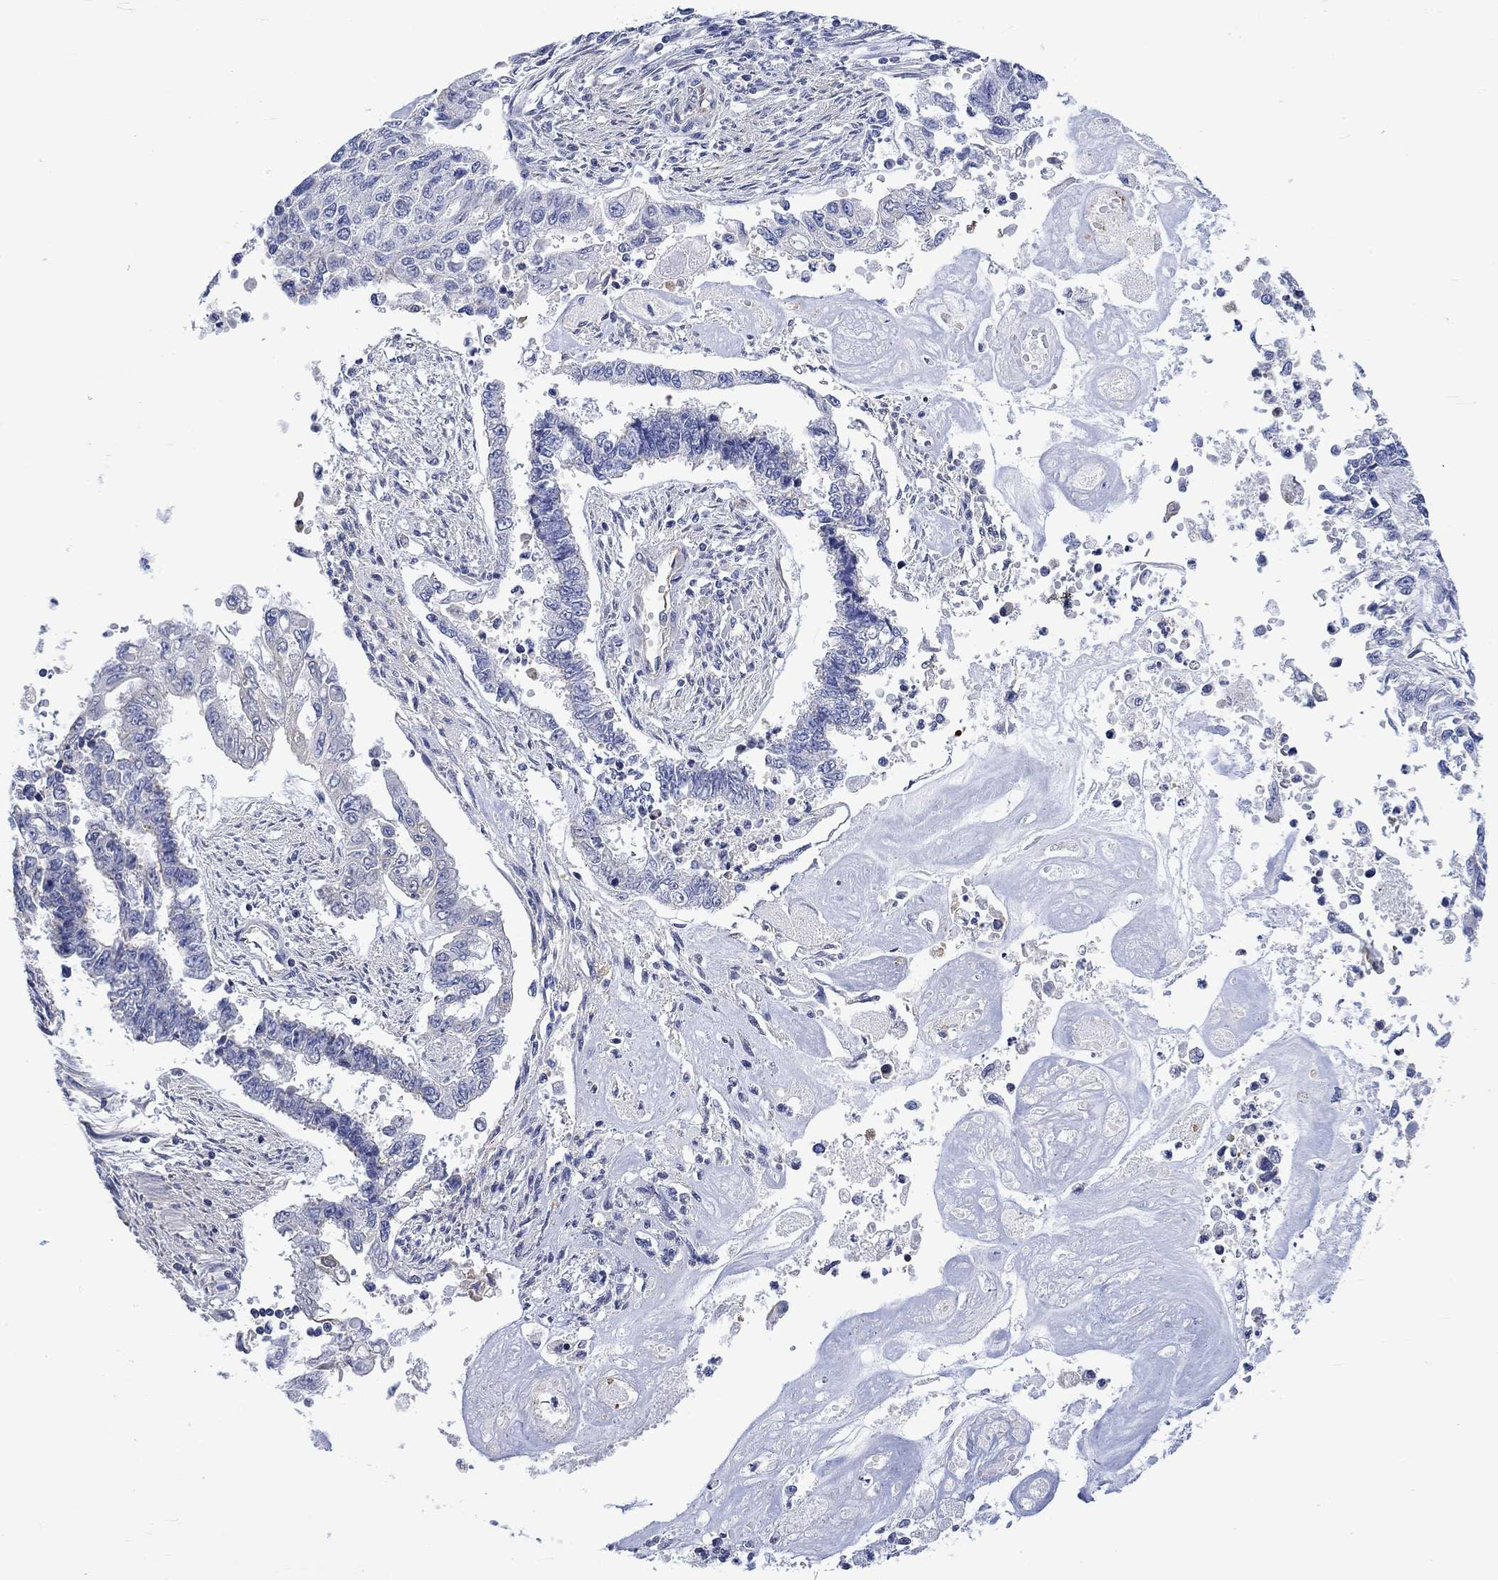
{"staining": {"intensity": "negative", "quantity": "none", "location": "none"}, "tissue": "endometrial cancer", "cell_type": "Tumor cells", "image_type": "cancer", "snomed": [{"axis": "morphology", "description": "Adenocarcinoma, NOS"}, {"axis": "topography", "description": "Uterus"}], "caption": "Endometrial adenocarcinoma stained for a protein using IHC shows no expression tumor cells.", "gene": "AGRP", "patient": {"sex": "female", "age": 59}}